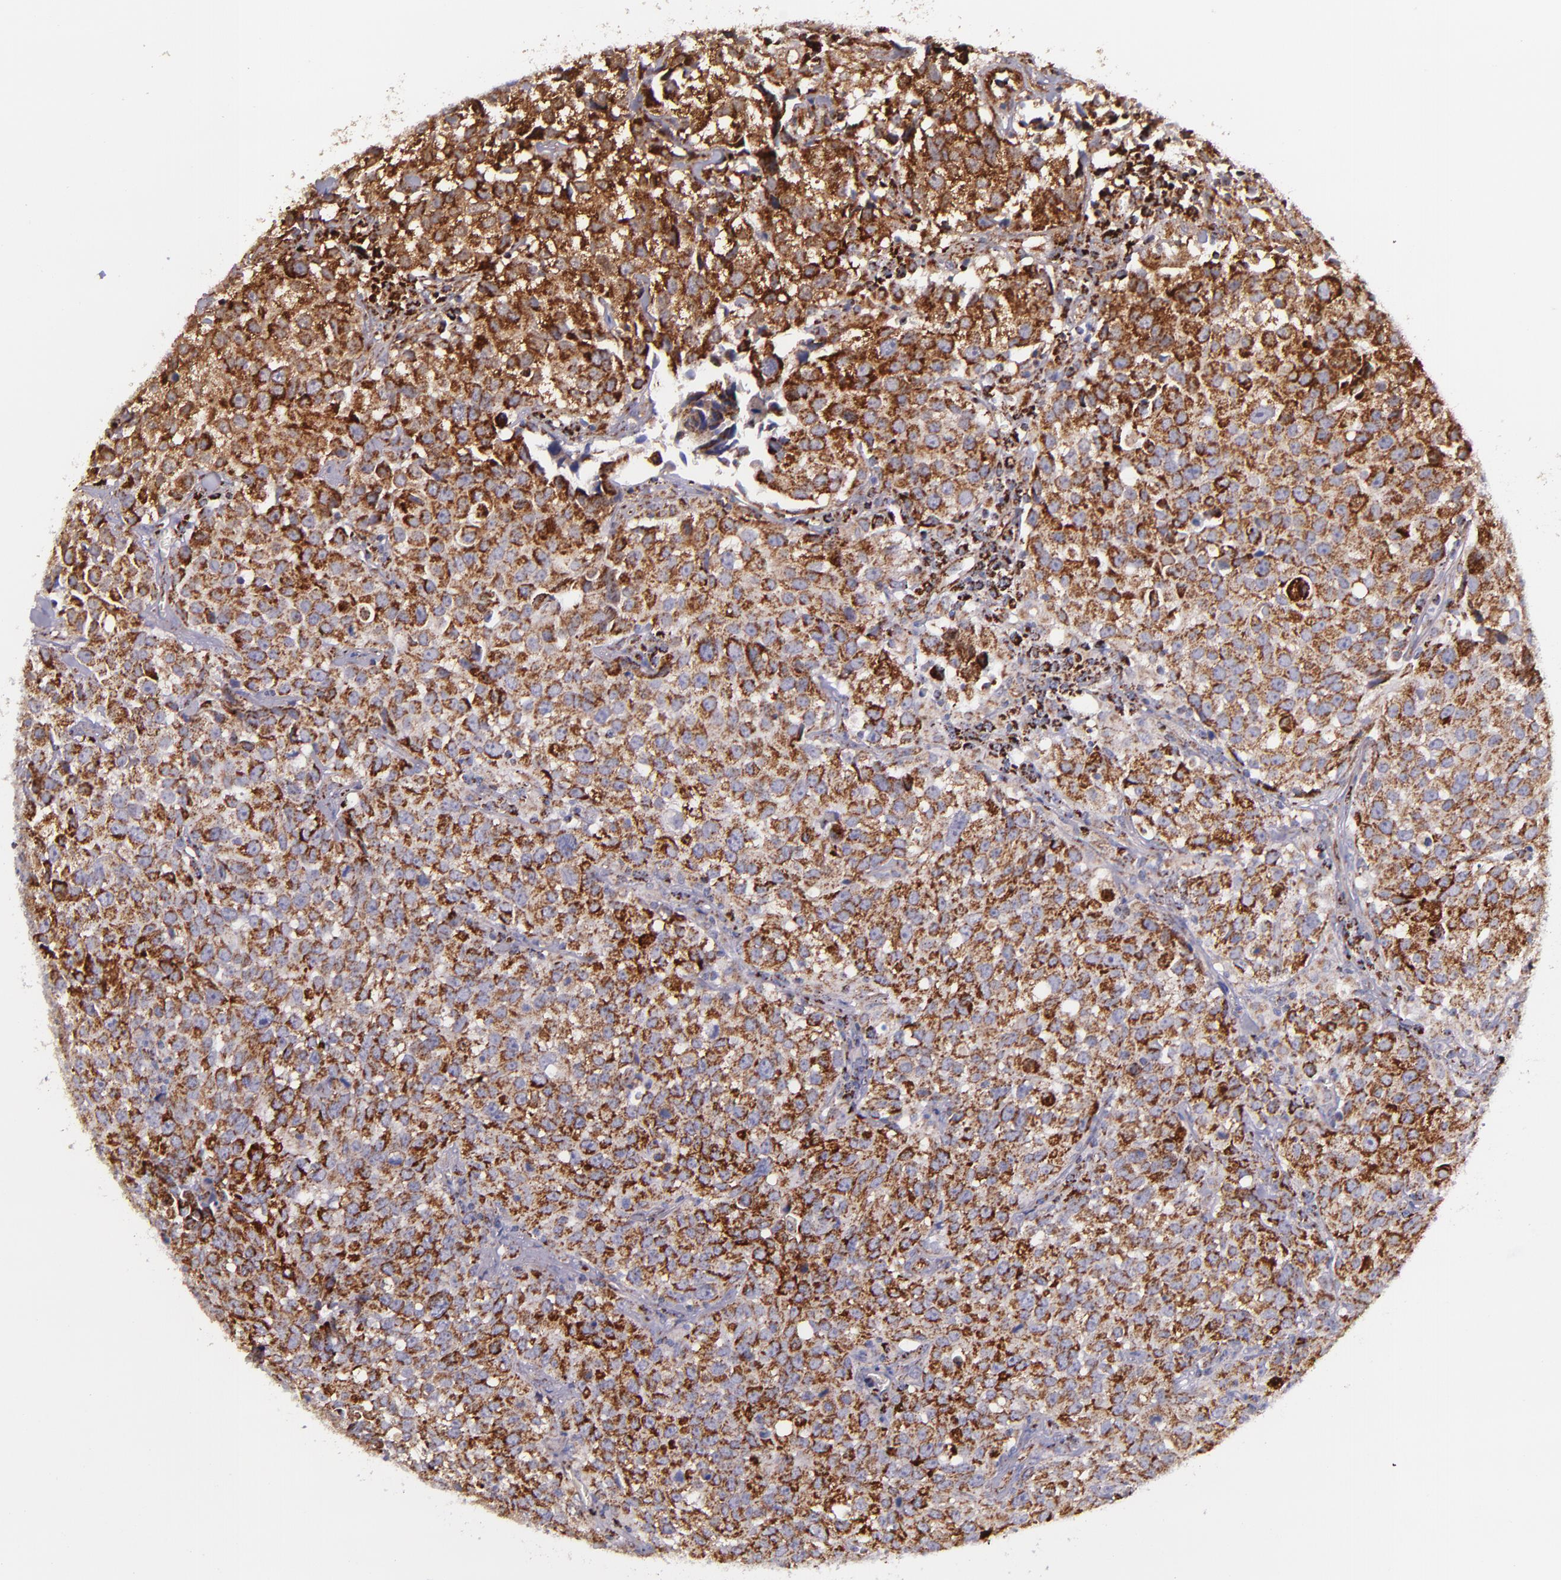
{"staining": {"intensity": "strong", "quantity": ">75%", "location": "cytoplasmic/membranous"}, "tissue": "urothelial cancer", "cell_type": "Tumor cells", "image_type": "cancer", "snomed": [{"axis": "morphology", "description": "Urothelial carcinoma, High grade"}, {"axis": "topography", "description": "Urinary bladder"}], "caption": "Human urothelial cancer stained with a brown dye shows strong cytoplasmic/membranous positive positivity in approximately >75% of tumor cells.", "gene": "IDH3G", "patient": {"sex": "female", "age": 75}}